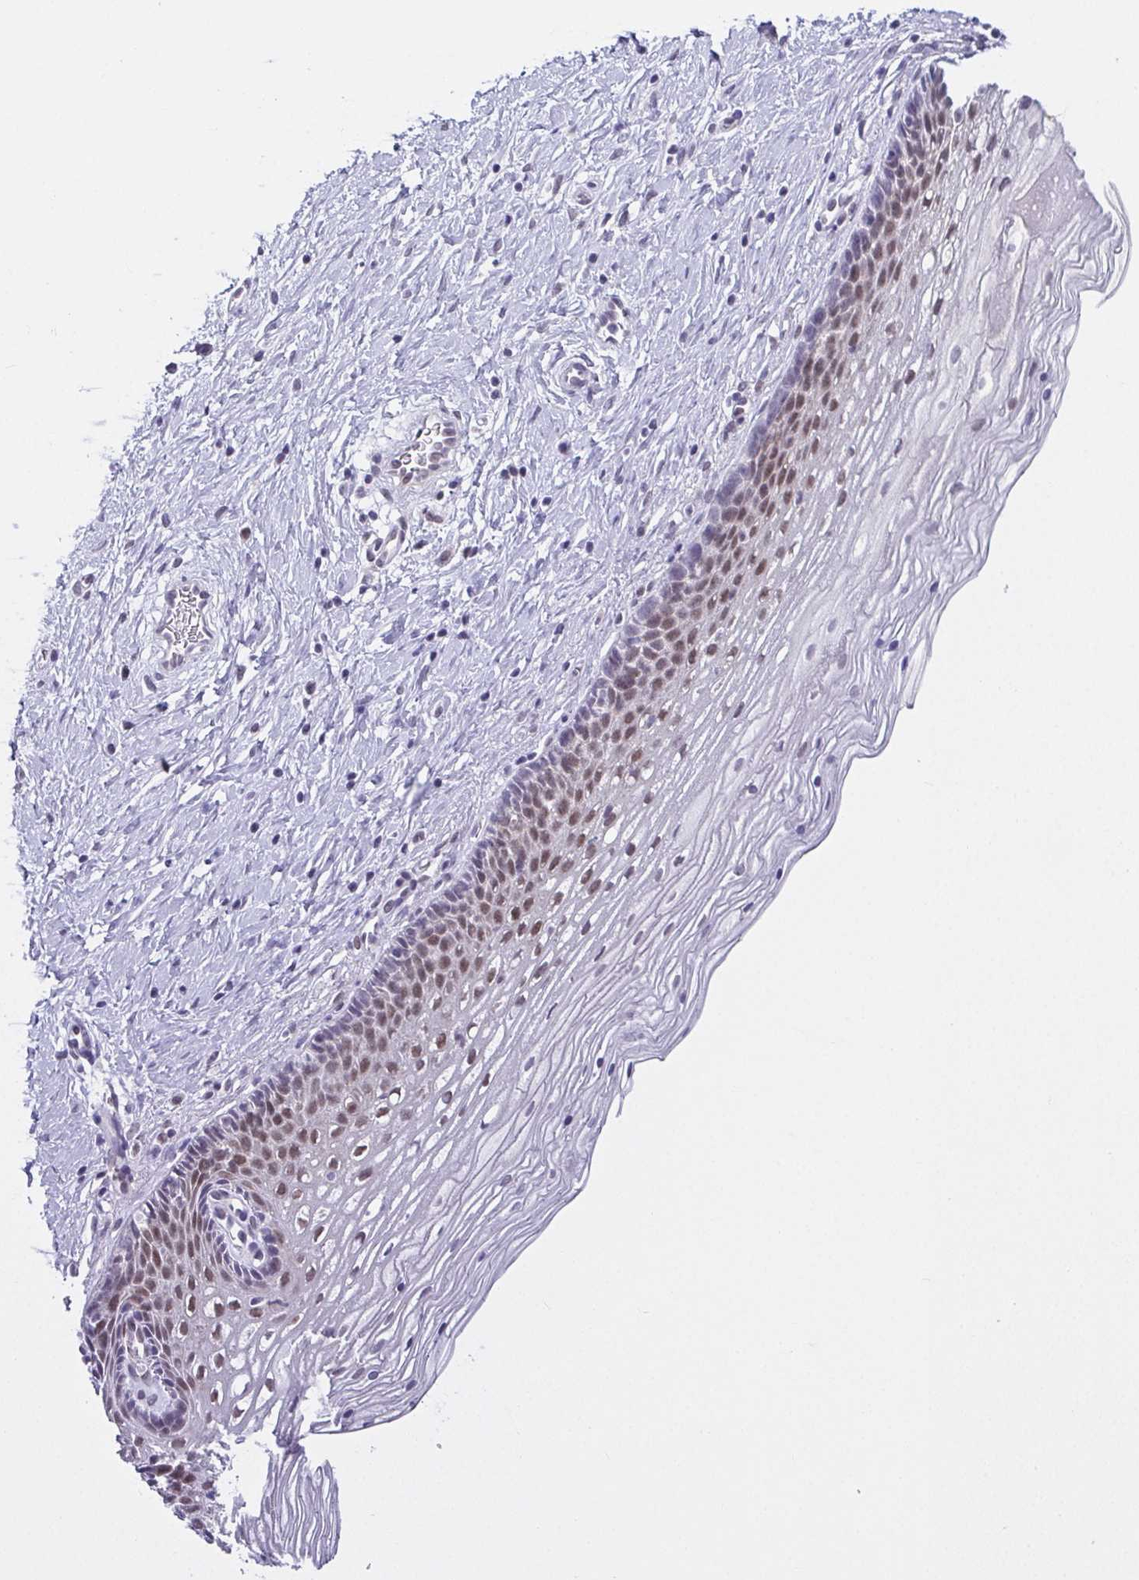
{"staining": {"intensity": "negative", "quantity": "none", "location": "none"}, "tissue": "cervix", "cell_type": "Glandular cells", "image_type": "normal", "snomed": [{"axis": "morphology", "description": "Normal tissue, NOS"}, {"axis": "topography", "description": "Cervix"}], "caption": "Benign cervix was stained to show a protein in brown. There is no significant expression in glandular cells. (Stains: DAB immunohistochemistry (IHC) with hematoxylin counter stain, Microscopy: brightfield microscopy at high magnification).", "gene": "RBM3", "patient": {"sex": "female", "age": 34}}